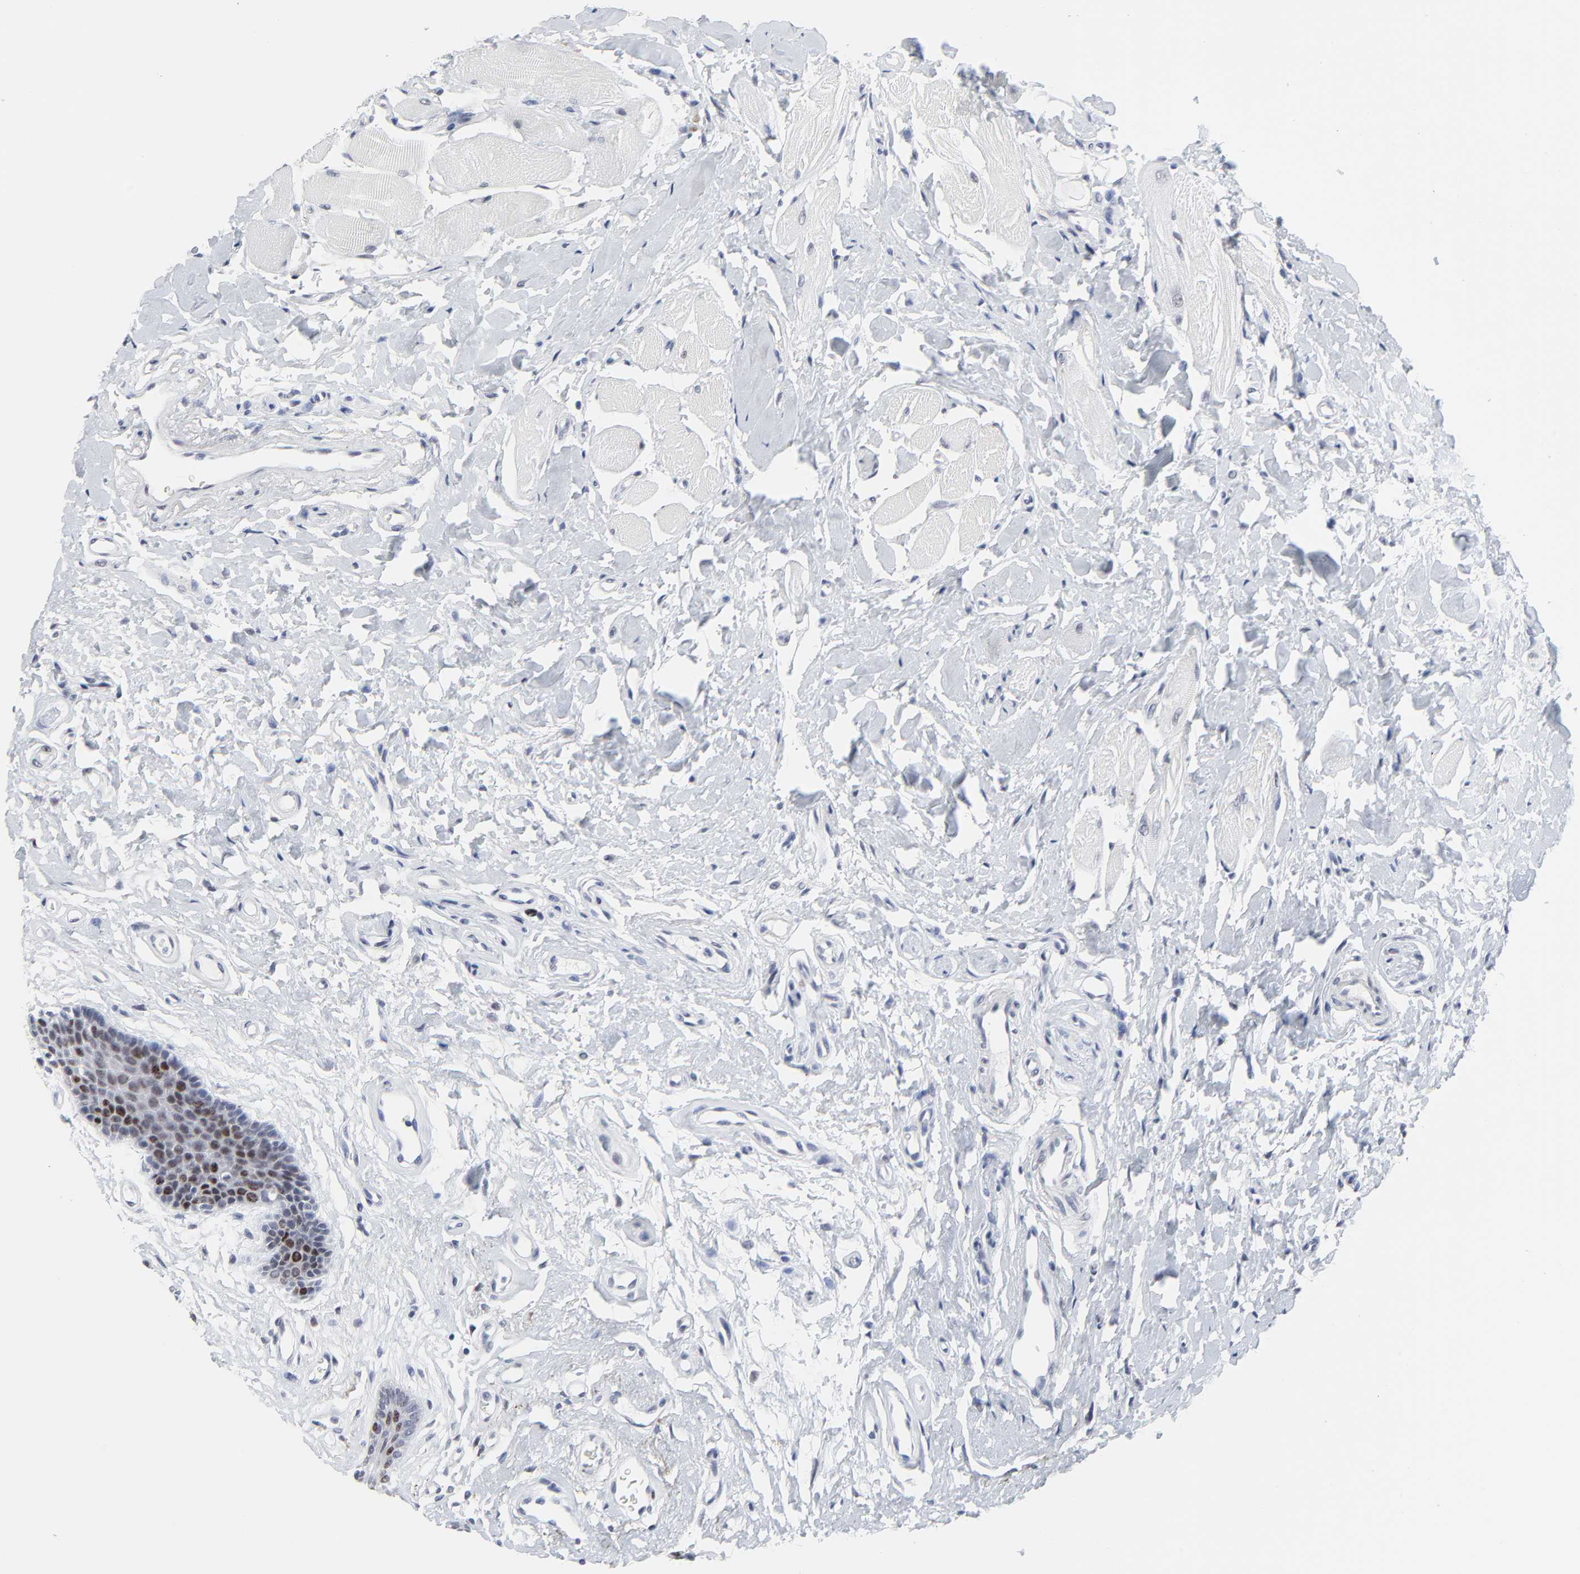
{"staining": {"intensity": "moderate", "quantity": "<25%", "location": "nuclear"}, "tissue": "oral mucosa", "cell_type": "Squamous epithelial cells", "image_type": "normal", "snomed": [{"axis": "morphology", "description": "Normal tissue, NOS"}, {"axis": "topography", "description": "Oral tissue"}], "caption": "The immunohistochemical stain labels moderate nuclear staining in squamous epithelial cells of benign oral mucosa.", "gene": "ZNF589", "patient": {"sex": "male", "age": 62}}